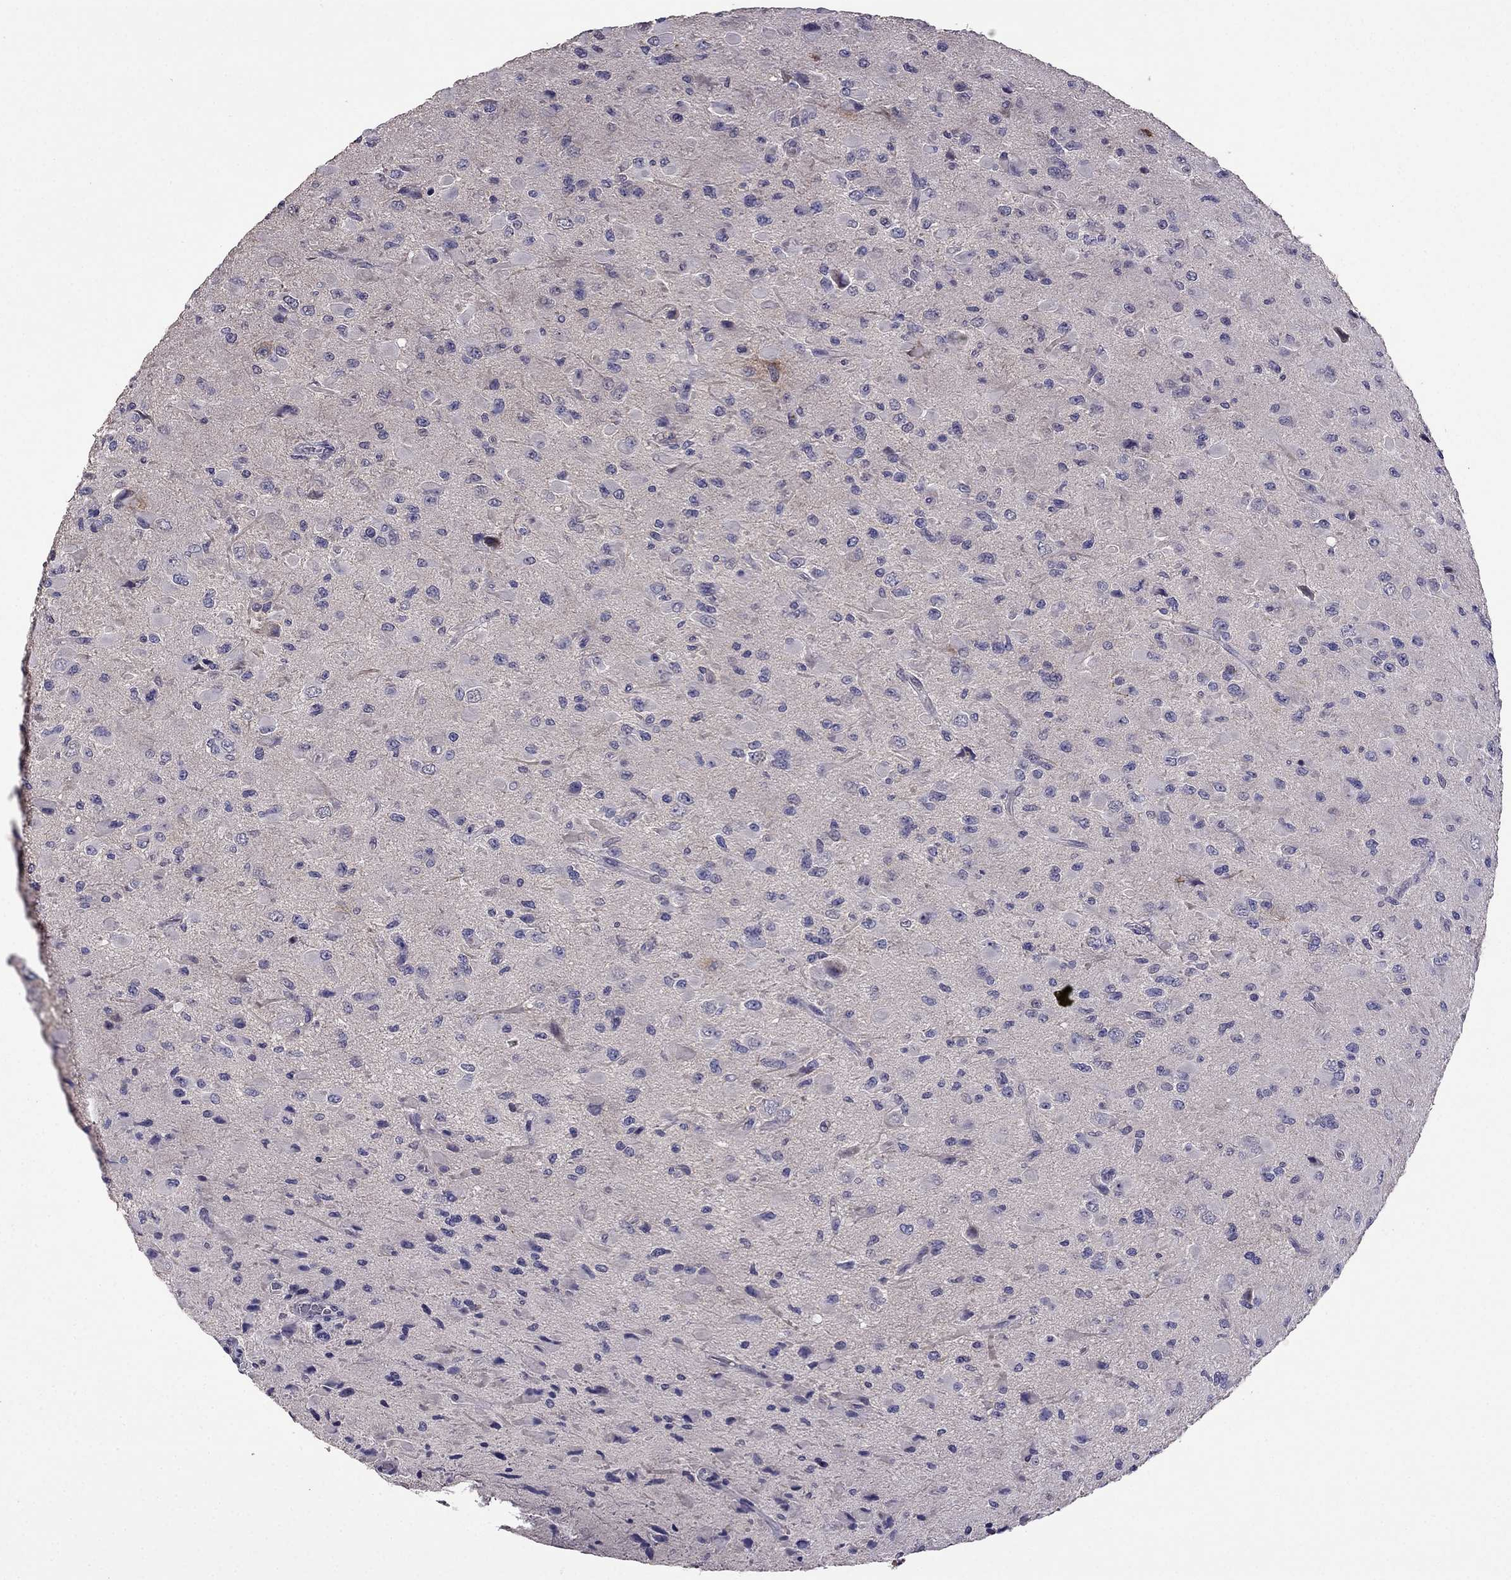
{"staining": {"intensity": "weak", "quantity": "<25%", "location": "cytoplasmic/membranous"}, "tissue": "glioma", "cell_type": "Tumor cells", "image_type": "cancer", "snomed": [{"axis": "morphology", "description": "Glioma, malignant, High grade"}, {"axis": "topography", "description": "Cerebral cortex"}], "caption": "The photomicrograph shows no significant expression in tumor cells of malignant glioma (high-grade).", "gene": "CDH9", "patient": {"sex": "male", "age": 35}}